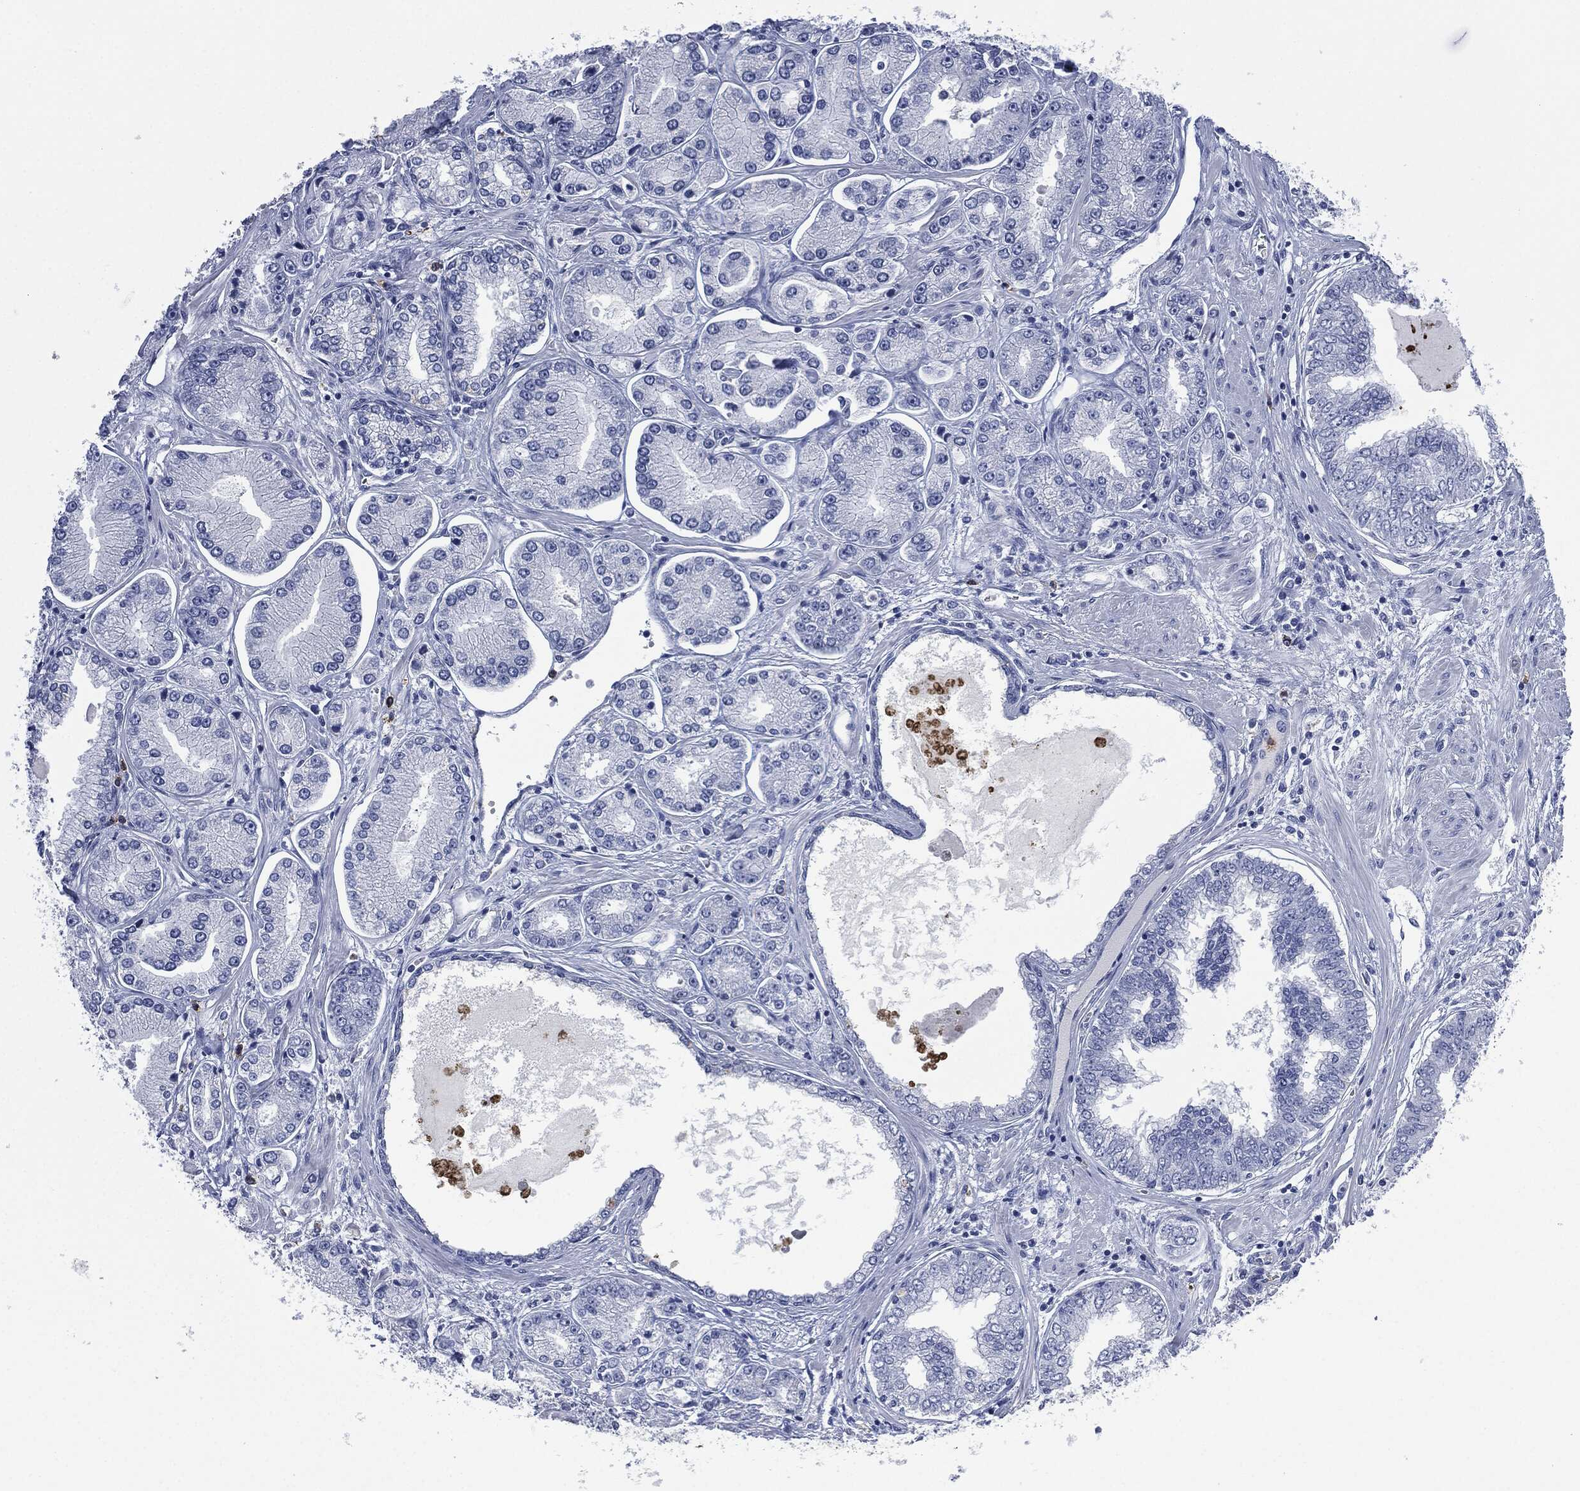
{"staining": {"intensity": "negative", "quantity": "none", "location": "none"}, "tissue": "prostate cancer", "cell_type": "Tumor cells", "image_type": "cancer", "snomed": [{"axis": "morphology", "description": "Adenocarcinoma, Low grade"}, {"axis": "topography", "description": "Prostate"}], "caption": "Immunohistochemistry (IHC) of prostate adenocarcinoma (low-grade) shows no positivity in tumor cells. Brightfield microscopy of immunohistochemistry (IHC) stained with DAB (3,3'-diaminobenzidine) (brown) and hematoxylin (blue), captured at high magnification.", "gene": "CEACAM8", "patient": {"sex": "male", "age": 72}}